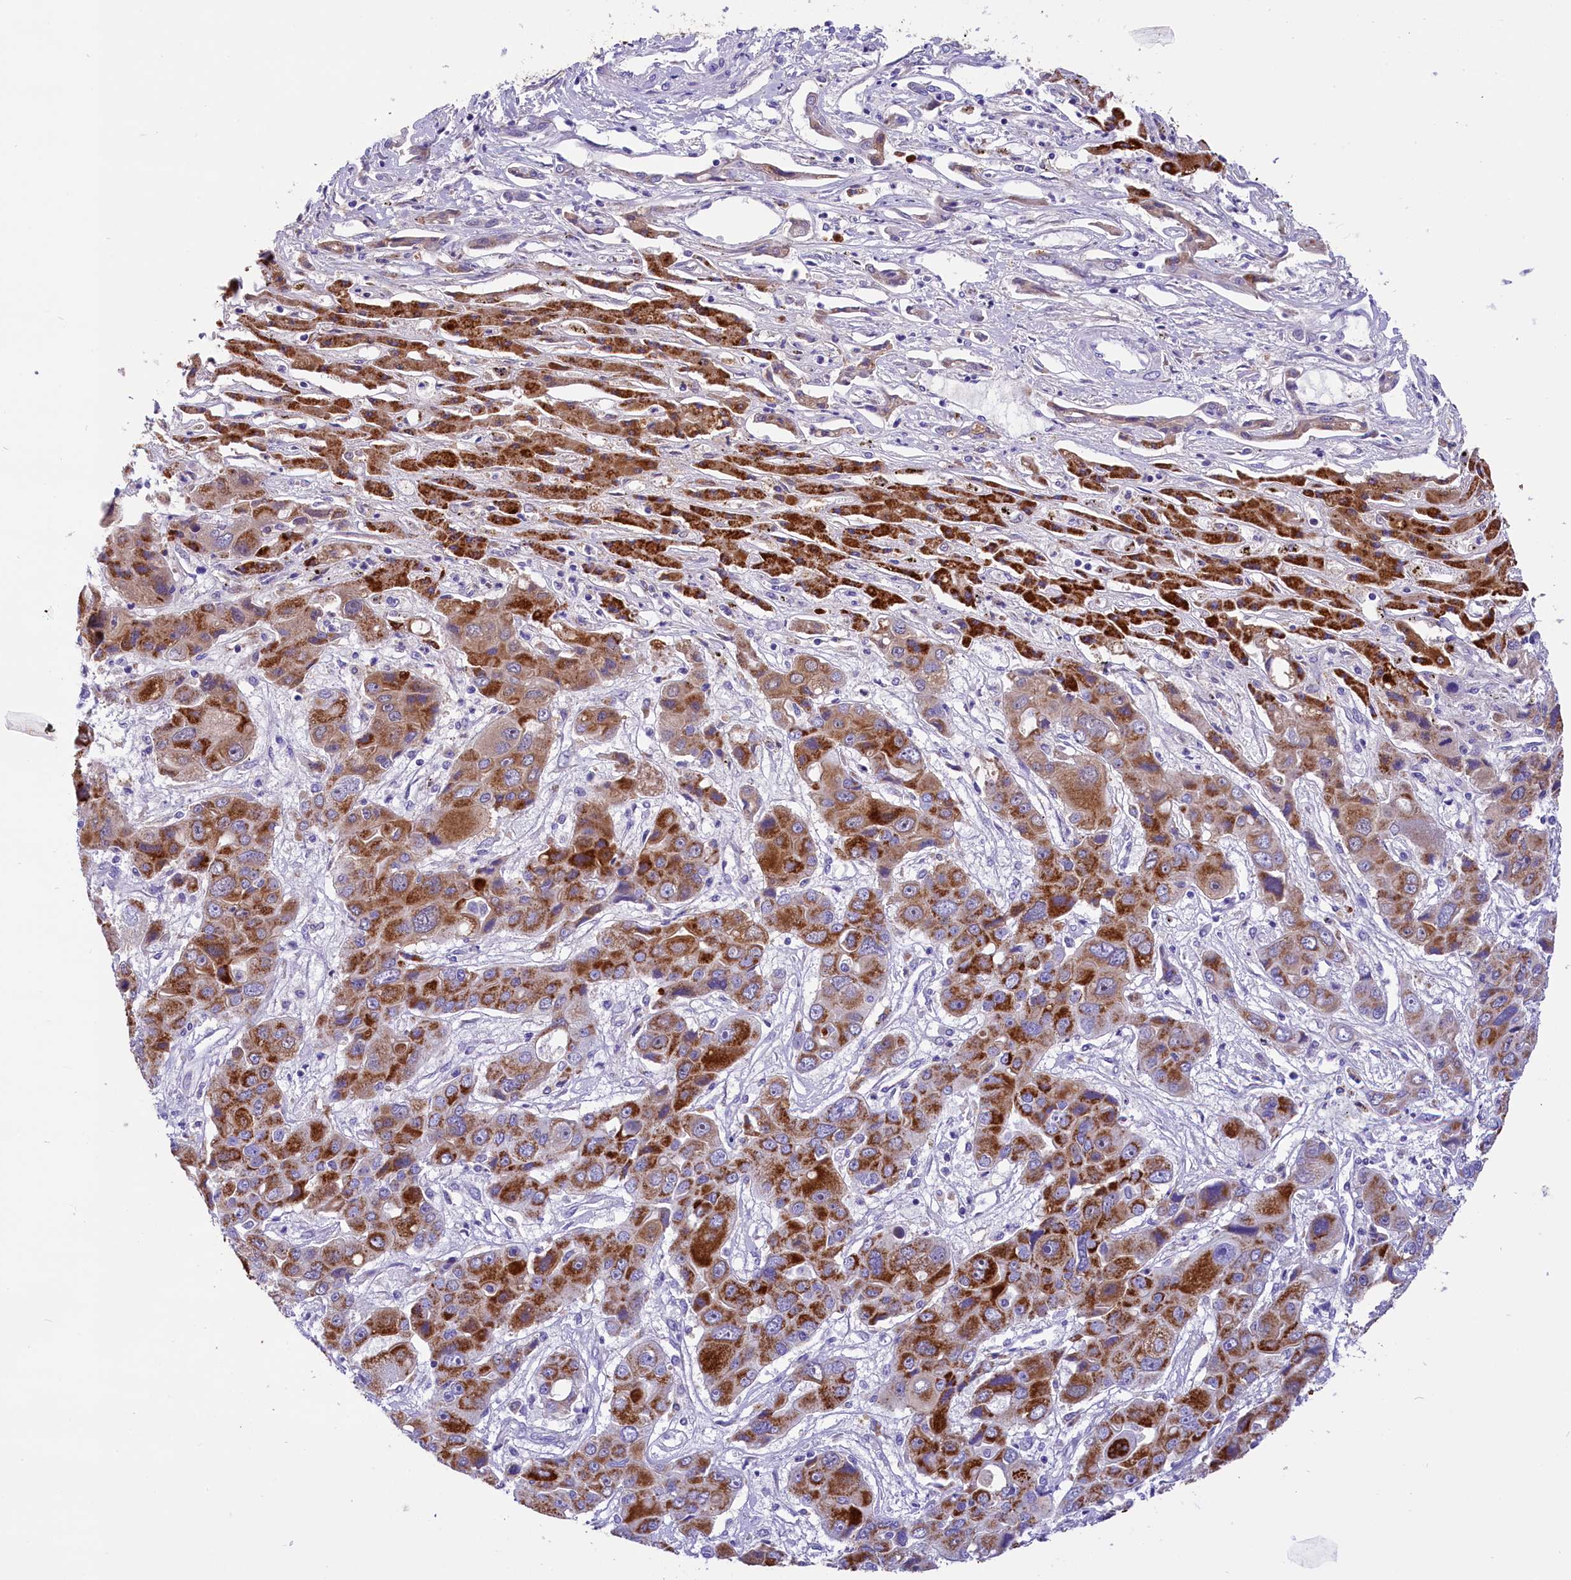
{"staining": {"intensity": "strong", "quantity": ">75%", "location": "cytoplasmic/membranous"}, "tissue": "liver cancer", "cell_type": "Tumor cells", "image_type": "cancer", "snomed": [{"axis": "morphology", "description": "Cholangiocarcinoma"}, {"axis": "topography", "description": "Liver"}], "caption": "Protein staining of liver cancer tissue displays strong cytoplasmic/membranous staining in about >75% of tumor cells.", "gene": "ABAT", "patient": {"sex": "male", "age": 67}}